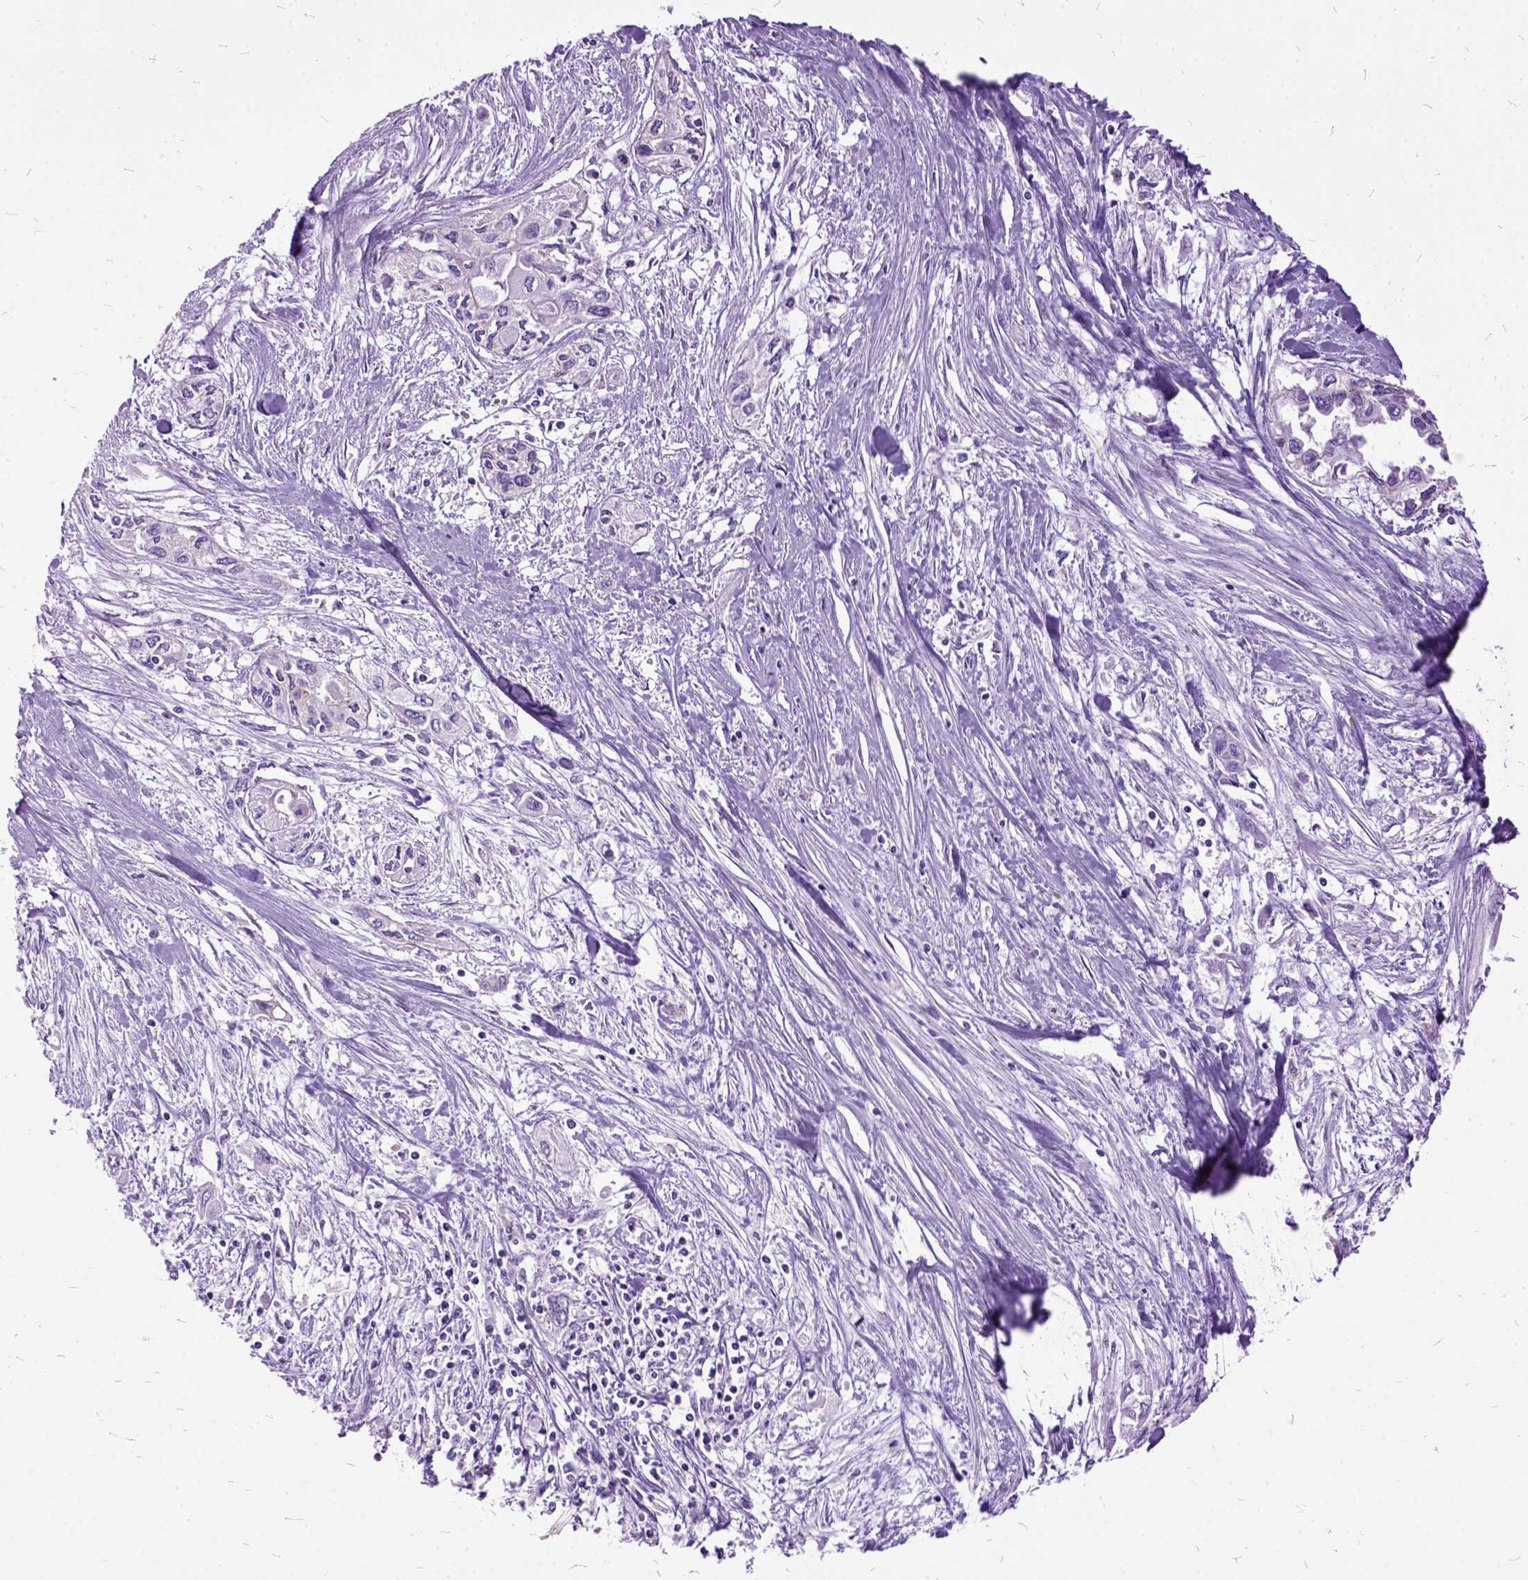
{"staining": {"intensity": "negative", "quantity": "none", "location": "none"}, "tissue": "pancreatic cancer", "cell_type": "Tumor cells", "image_type": "cancer", "snomed": [{"axis": "morphology", "description": "Adenocarcinoma, NOS"}, {"axis": "topography", "description": "Pancreas"}], "caption": "High power microscopy image of an immunohistochemistry (IHC) photomicrograph of pancreatic cancer, revealing no significant expression in tumor cells.", "gene": "MME", "patient": {"sex": "female", "age": 55}}